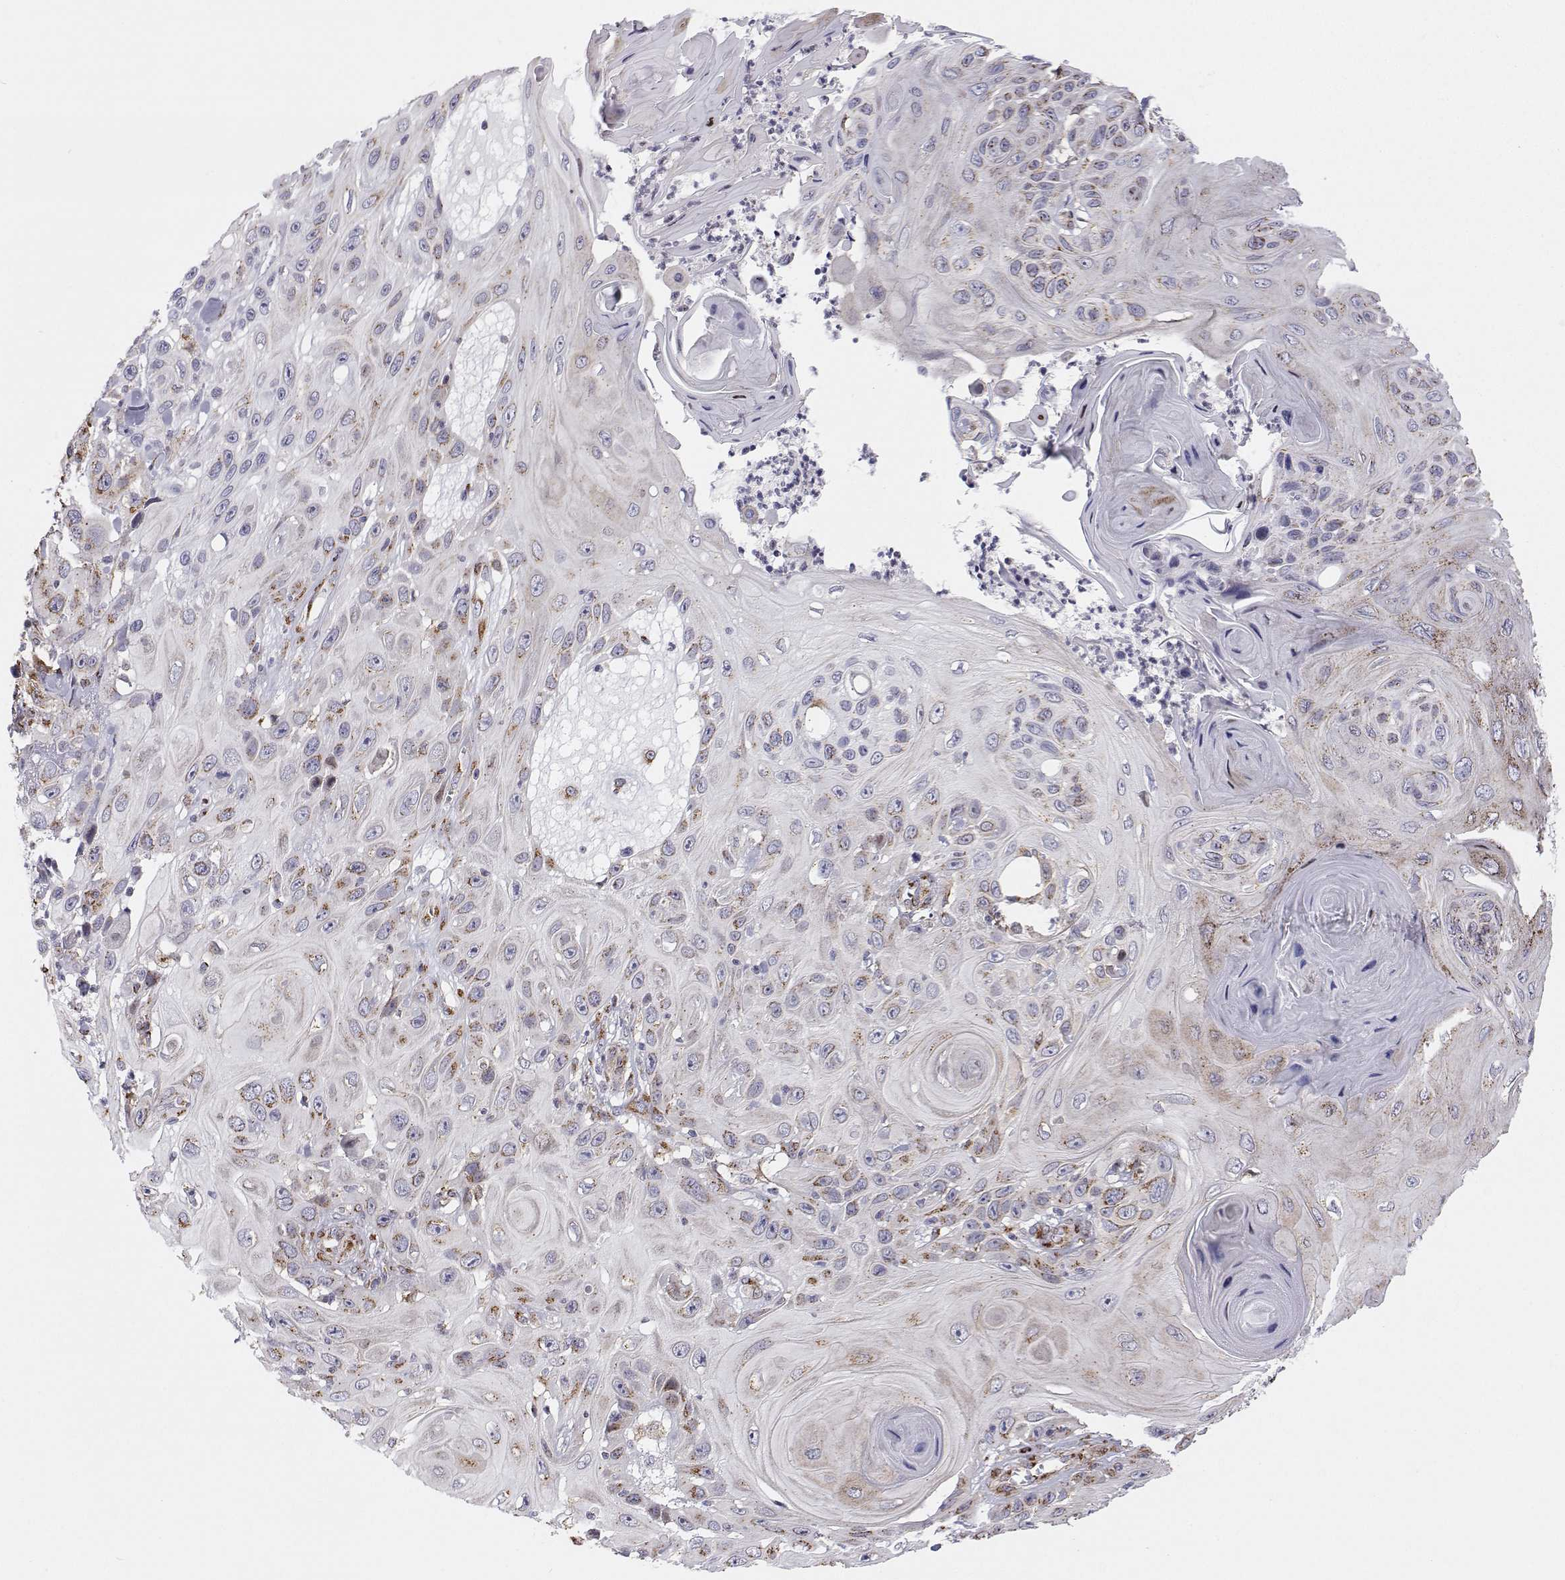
{"staining": {"intensity": "moderate", "quantity": "25%-75%", "location": "cytoplasmic/membranous"}, "tissue": "skin cancer", "cell_type": "Tumor cells", "image_type": "cancer", "snomed": [{"axis": "morphology", "description": "Squamous cell carcinoma, NOS"}, {"axis": "topography", "description": "Skin"}], "caption": "A micrograph of human squamous cell carcinoma (skin) stained for a protein displays moderate cytoplasmic/membranous brown staining in tumor cells. Nuclei are stained in blue.", "gene": "STARD13", "patient": {"sex": "male", "age": 82}}